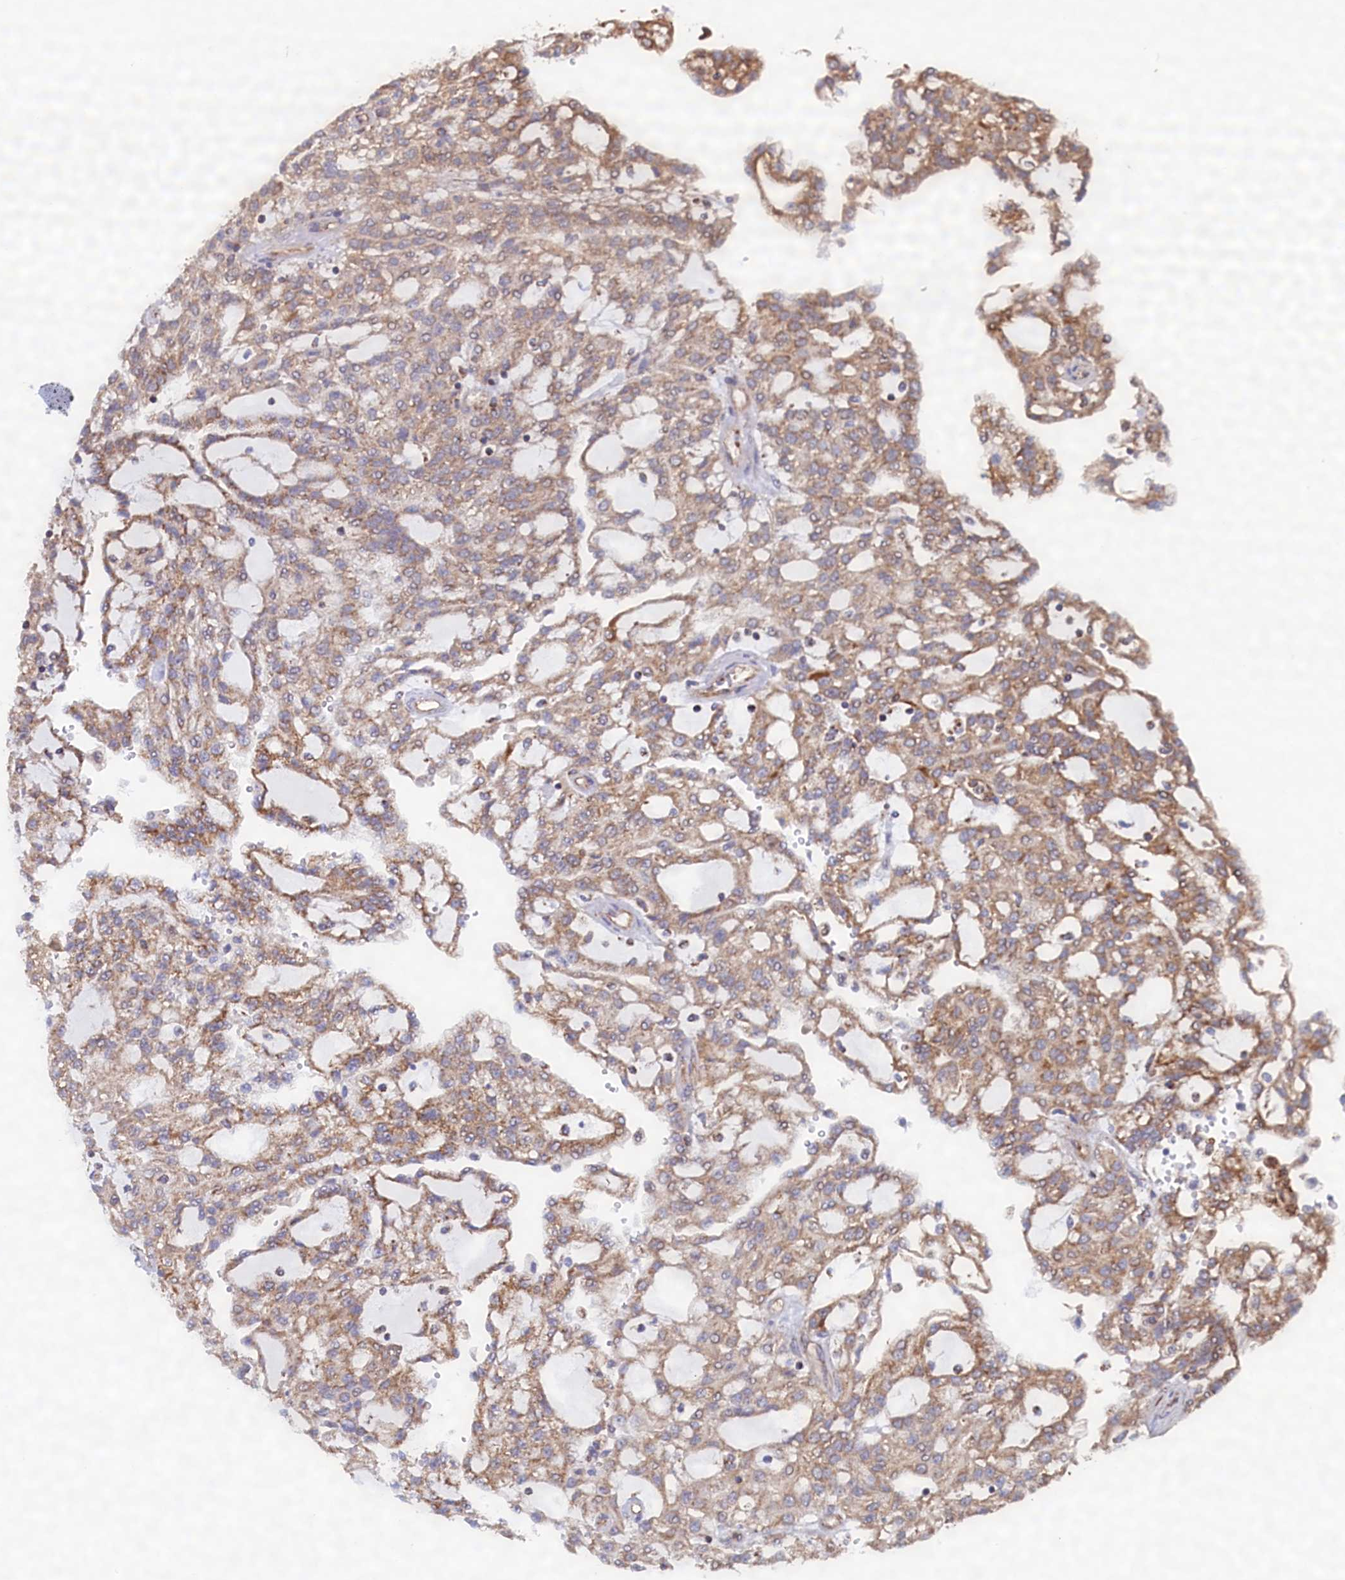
{"staining": {"intensity": "moderate", "quantity": "<25%", "location": "cytoplasmic/membranous"}, "tissue": "renal cancer", "cell_type": "Tumor cells", "image_type": "cancer", "snomed": [{"axis": "morphology", "description": "Adenocarcinoma, NOS"}, {"axis": "topography", "description": "Kidney"}], "caption": "High-power microscopy captured an immunohistochemistry histopathology image of renal cancer (adenocarcinoma), revealing moderate cytoplasmic/membranous staining in approximately <25% of tumor cells. (DAB IHC, brown staining for protein, blue staining for nuclei).", "gene": "UBE3B", "patient": {"sex": "male", "age": 63}}